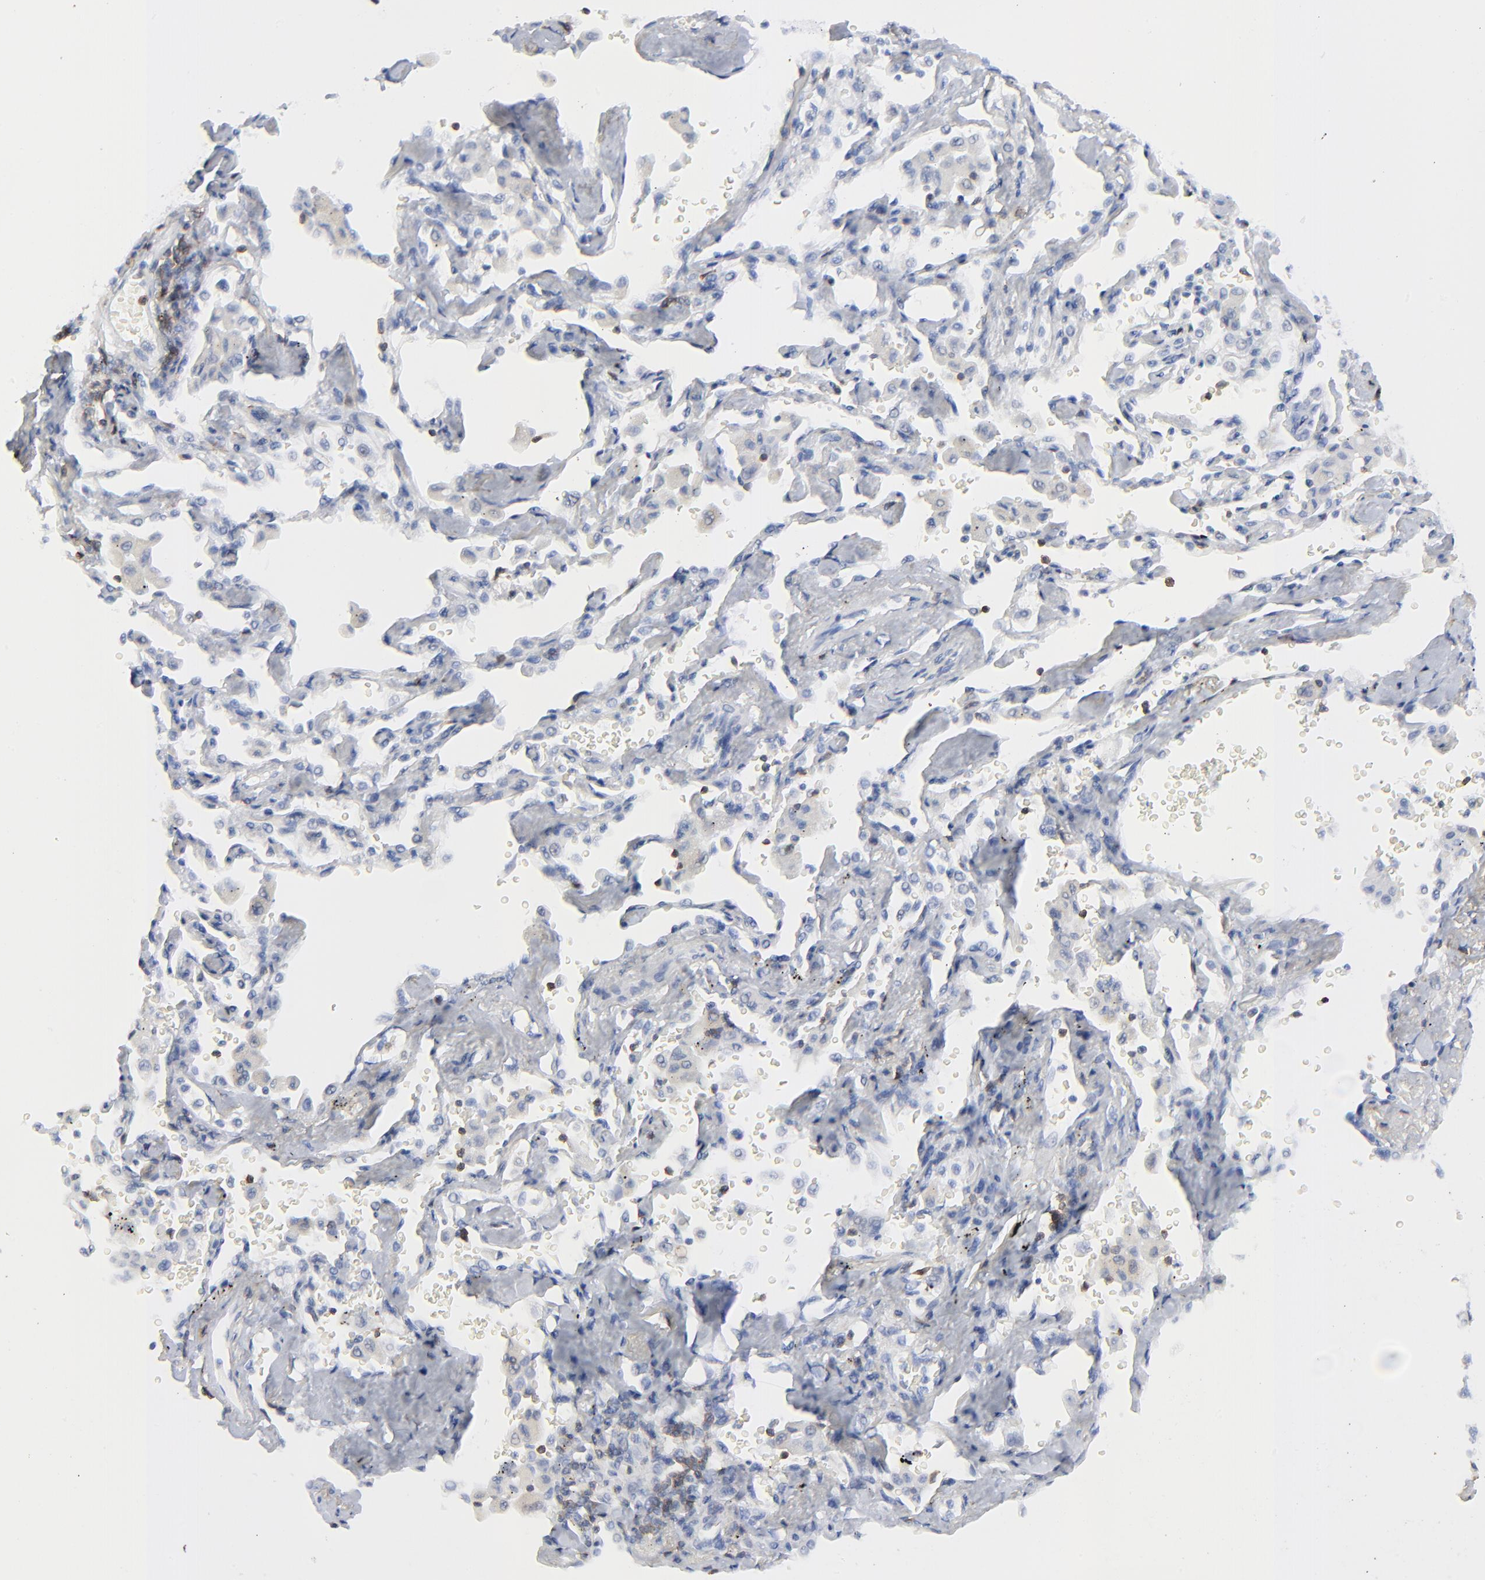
{"staining": {"intensity": "negative", "quantity": "none", "location": "none"}, "tissue": "lung cancer", "cell_type": "Tumor cells", "image_type": "cancer", "snomed": [{"axis": "morphology", "description": "Adenocarcinoma, NOS"}, {"axis": "topography", "description": "Lung"}], "caption": "The photomicrograph demonstrates no staining of tumor cells in lung cancer (adenocarcinoma).", "gene": "LCK", "patient": {"sex": "female", "age": 64}}